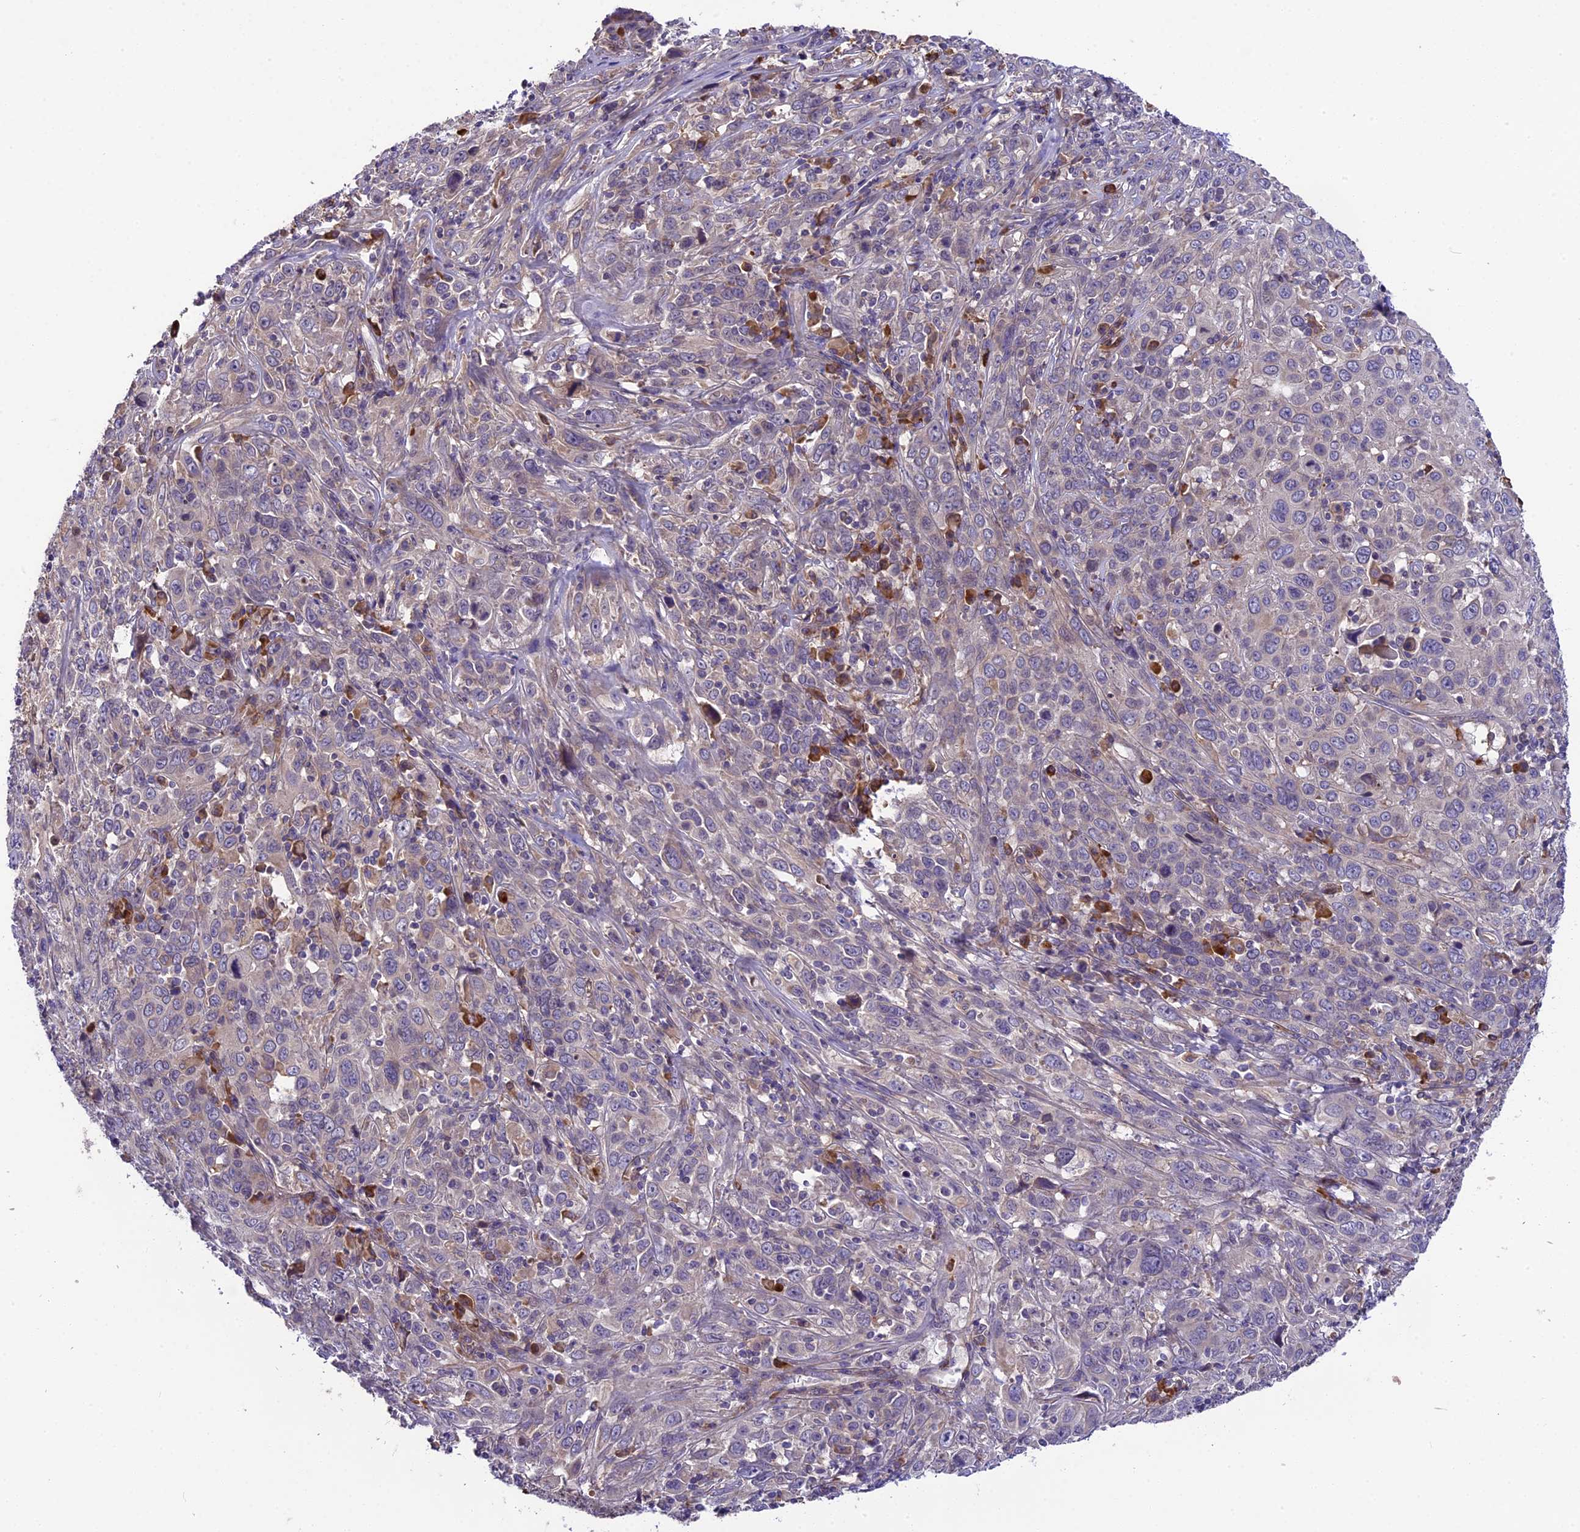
{"staining": {"intensity": "weak", "quantity": "<25%", "location": "cytoplasmic/membranous"}, "tissue": "cervical cancer", "cell_type": "Tumor cells", "image_type": "cancer", "snomed": [{"axis": "morphology", "description": "Squamous cell carcinoma, NOS"}, {"axis": "topography", "description": "Cervix"}], "caption": "This is a histopathology image of IHC staining of cervical cancer, which shows no positivity in tumor cells. (DAB (3,3'-diaminobenzidine) immunohistochemistry visualized using brightfield microscopy, high magnification).", "gene": "ABCC10", "patient": {"sex": "female", "age": 46}}